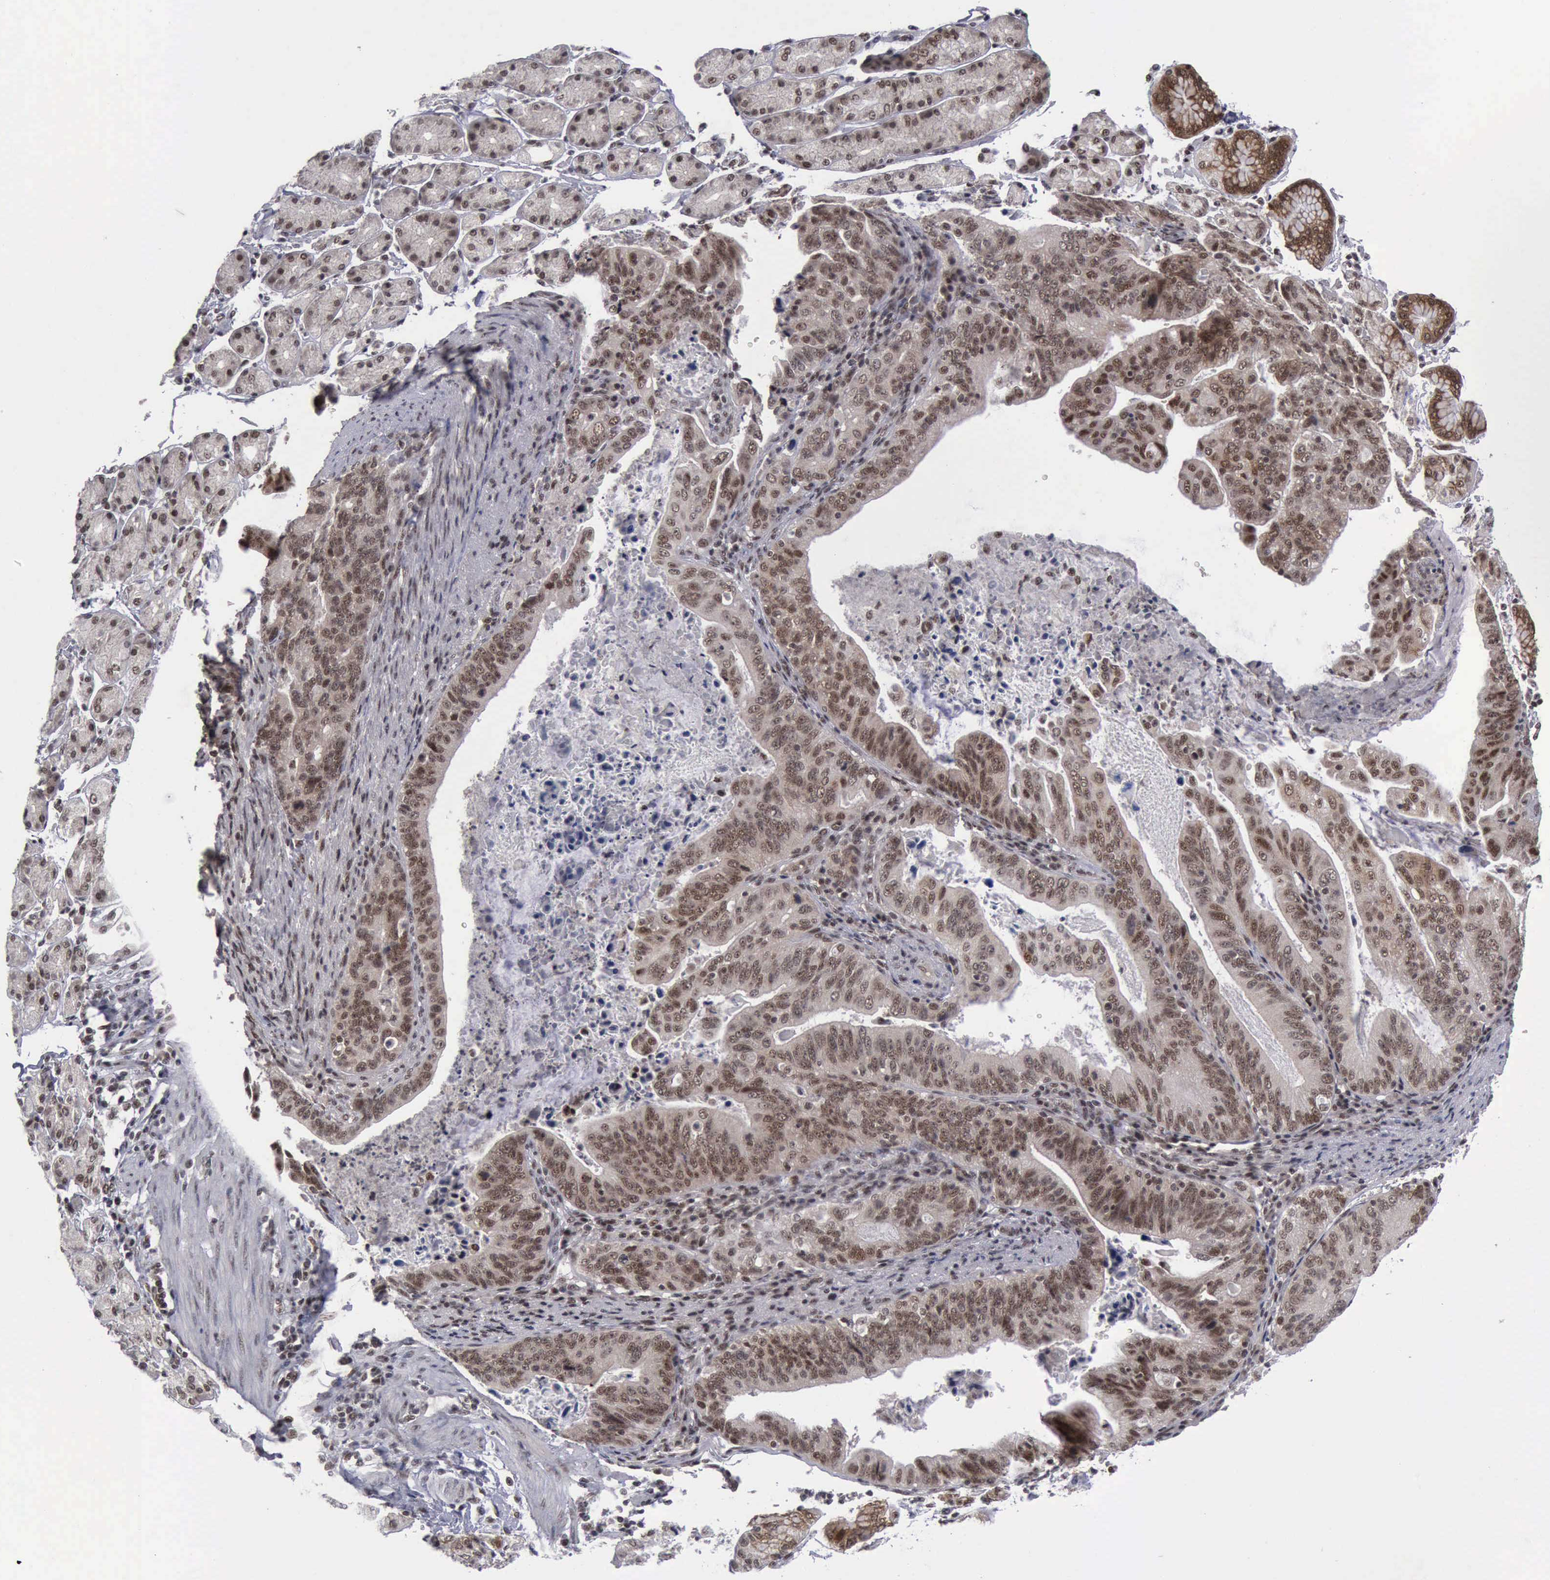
{"staining": {"intensity": "moderate", "quantity": ">75%", "location": "cytoplasmic/membranous,nuclear"}, "tissue": "stomach cancer", "cell_type": "Tumor cells", "image_type": "cancer", "snomed": [{"axis": "morphology", "description": "Adenocarcinoma, NOS"}, {"axis": "topography", "description": "Stomach, upper"}], "caption": "IHC of human stomach adenocarcinoma exhibits medium levels of moderate cytoplasmic/membranous and nuclear expression in about >75% of tumor cells. The staining was performed using DAB, with brown indicating positive protein expression. Nuclei are stained blue with hematoxylin.", "gene": "ATM", "patient": {"sex": "female", "age": 50}}